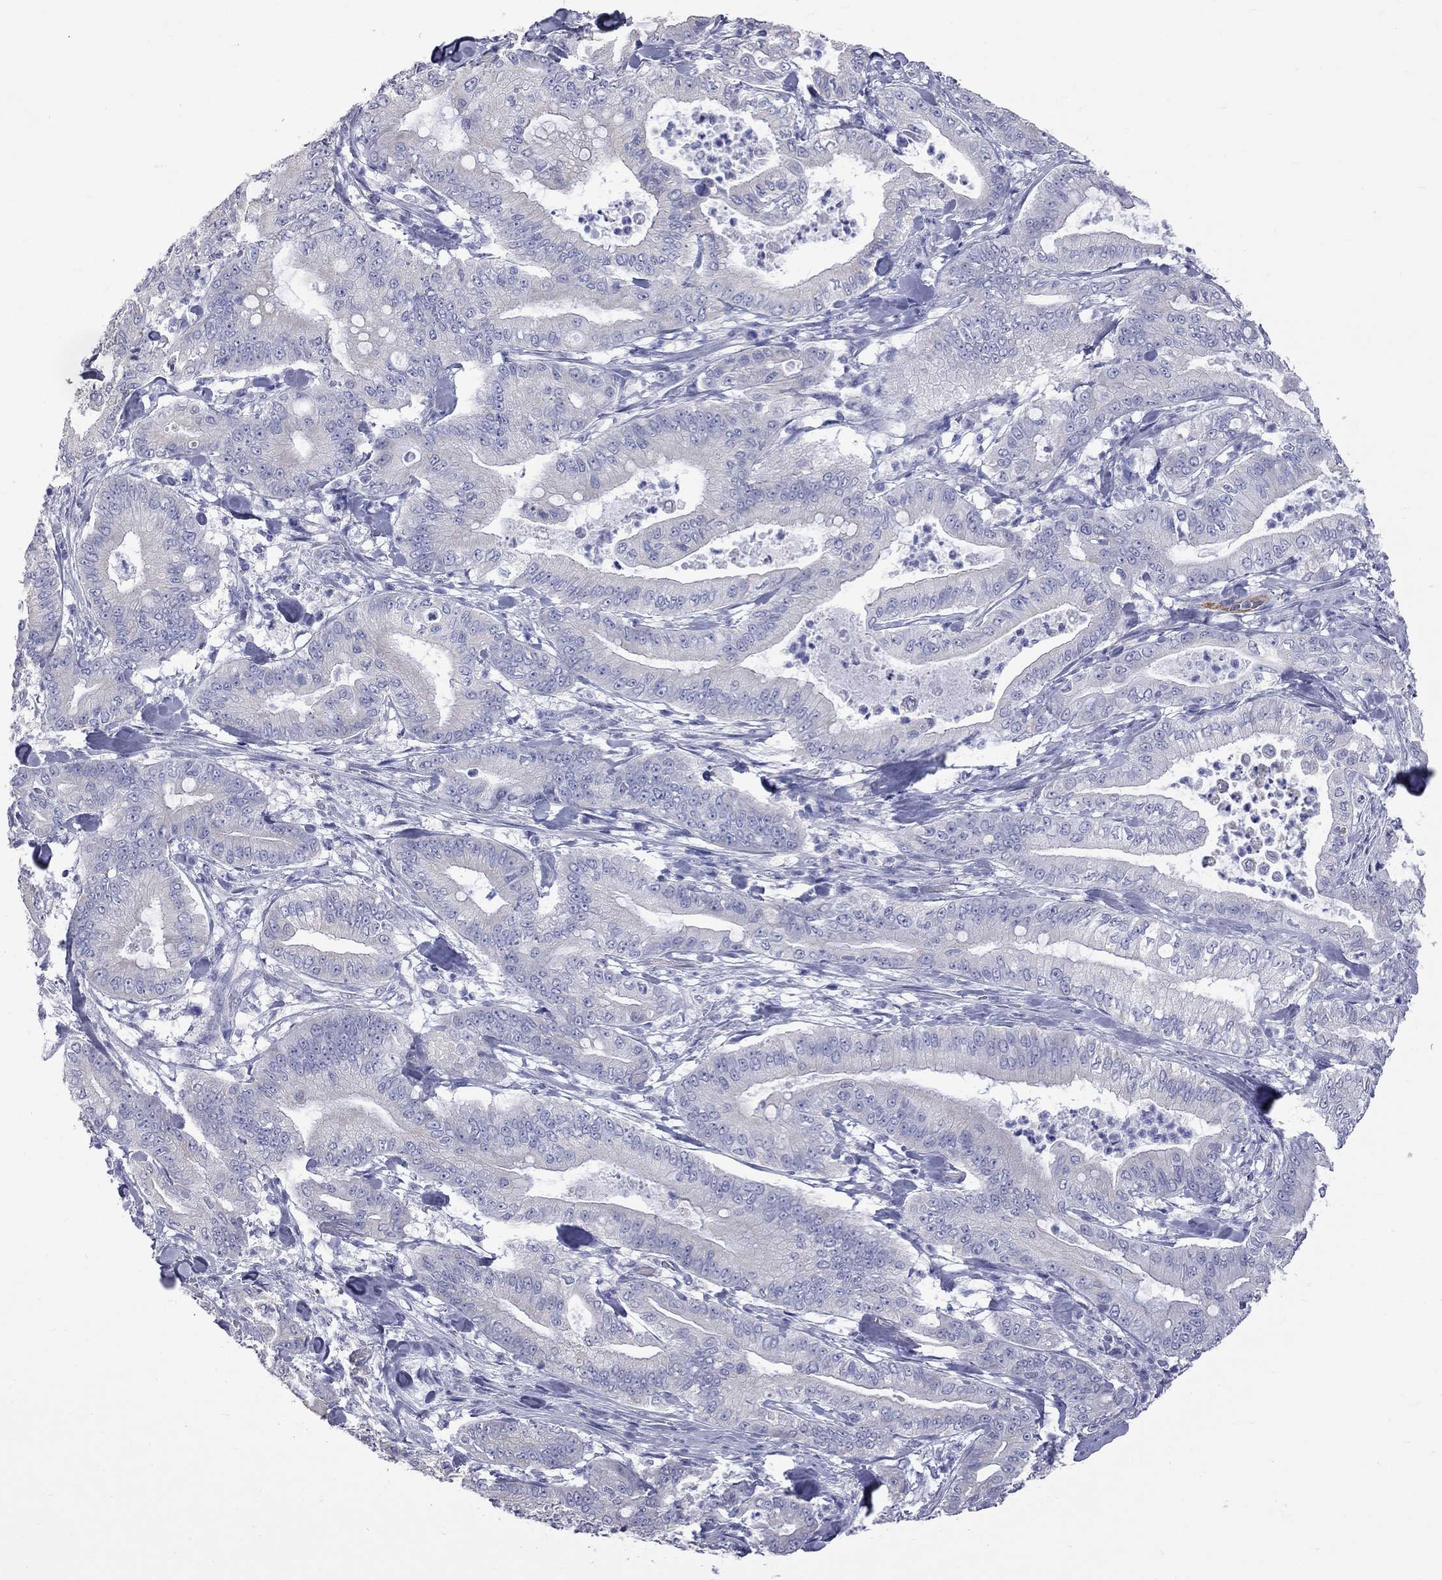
{"staining": {"intensity": "negative", "quantity": "none", "location": "none"}, "tissue": "pancreatic cancer", "cell_type": "Tumor cells", "image_type": "cancer", "snomed": [{"axis": "morphology", "description": "Adenocarcinoma, NOS"}, {"axis": "topography", "description": "Pancreas"}], "caption": "This histopathology image is of pancreatic cancer stained with IHC to label a protein in brown with the nuclei are counter-stained blue. There is no expression in tumor cells. The staining was performed using DAB to visualize the protein expression in brown, while the nuclei were stained in blue with hematoxylin (Magnification: 20x).", "gene": "KCND2", "patient": {"sex": "male", "age": 71}}